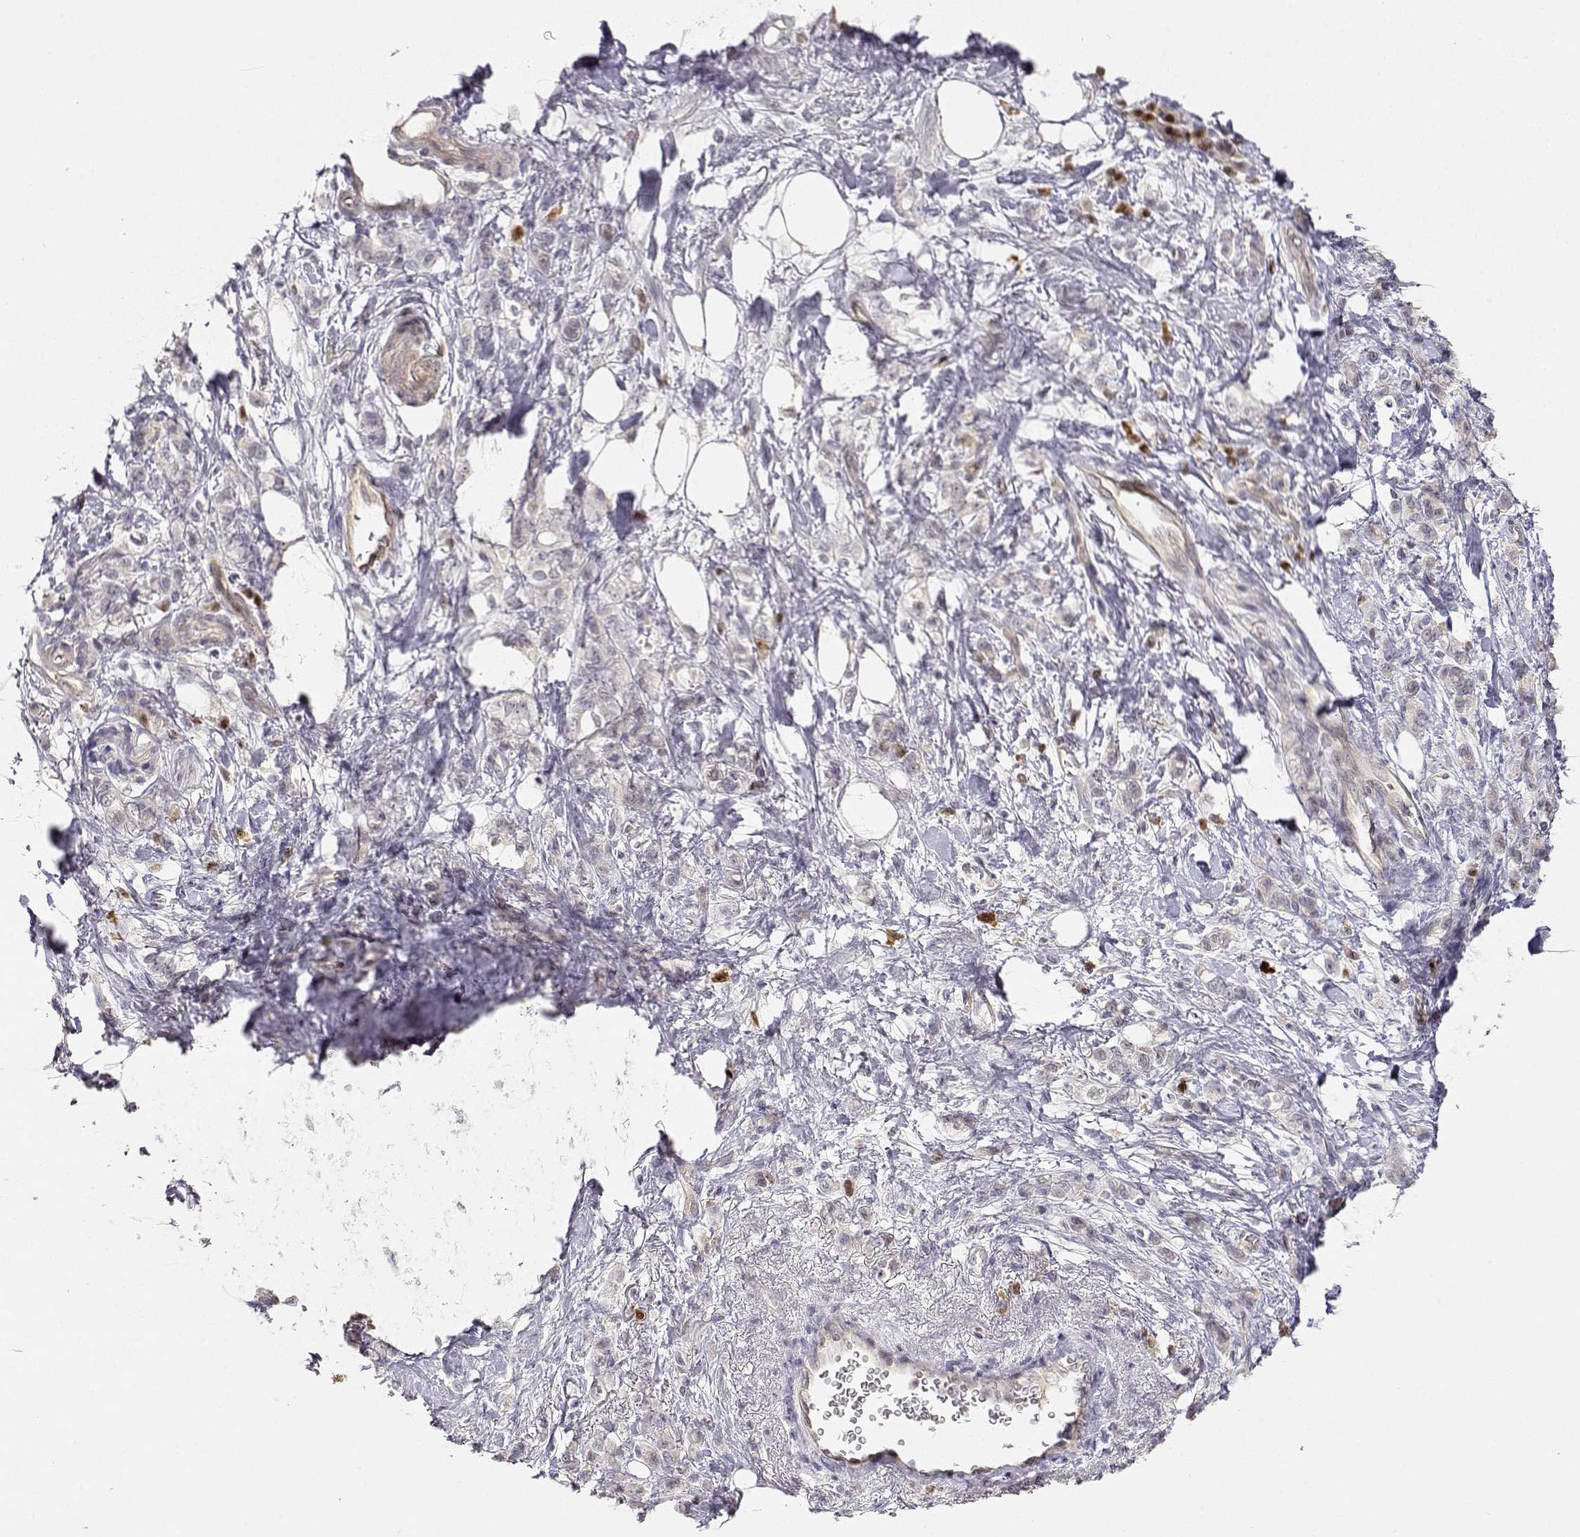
{"staining": {"intensity": "negative", "quantity": "none", "location": "none"}, "tissue": "stomach cancer", "cell_type": "Tumor cells", "image_type": "cancer", "snomed": [{"axis": "morphology", "description": "Adenocarcinoma, NOS"}, {"axis": "topography", "description": "Stomach"}], "caption": "An IHC image of stomach cancer (adenocarcinoma) is shown. There is no staining in tumor cells of stomach cancer (adenocarcinoma).", "gene": "EAF2", "patient": {"sex": "male", "age": 77}}